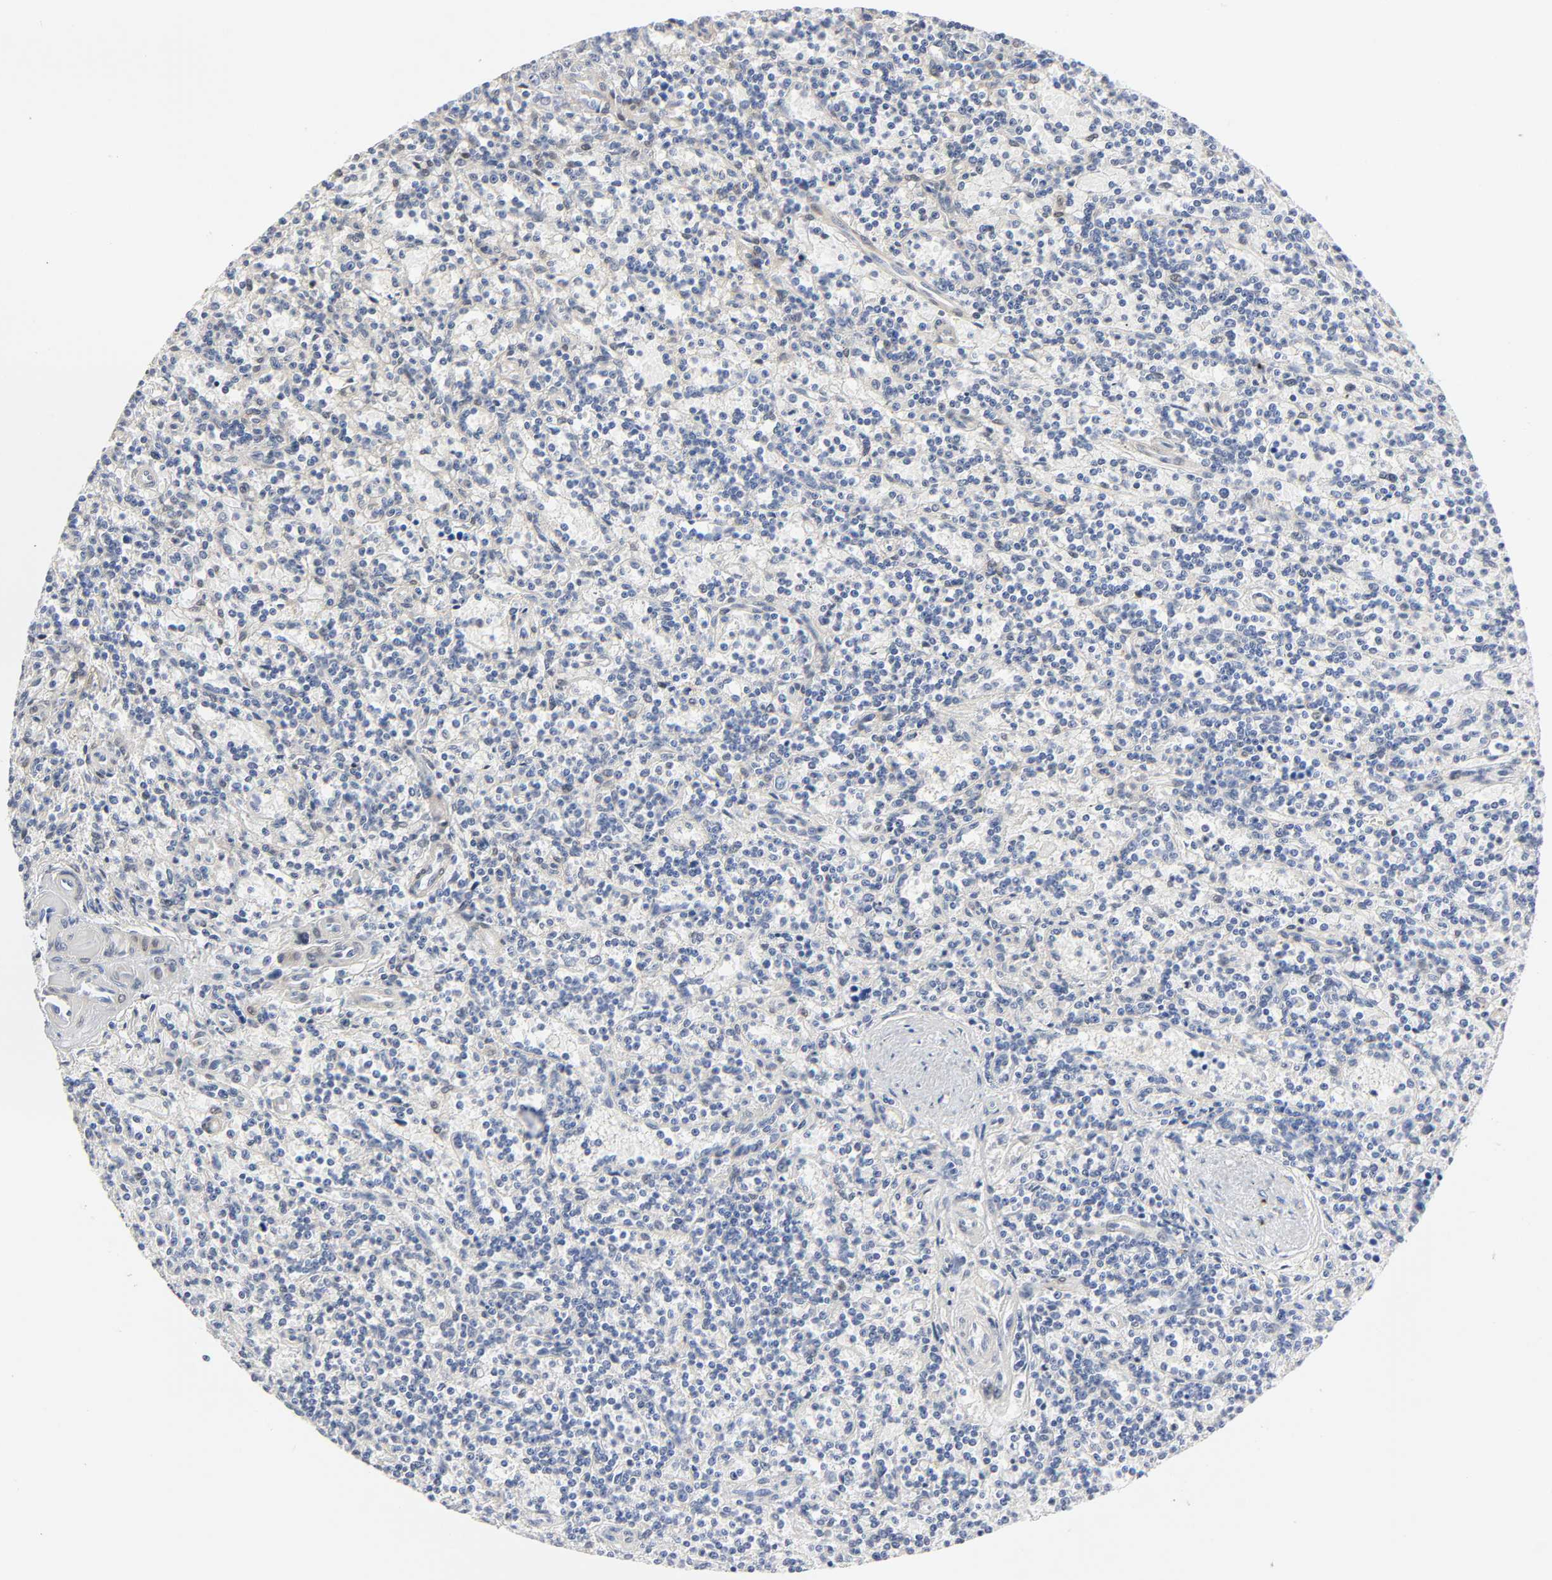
{"staining": {"intensity": "negative", "quantity": "none", "location": "none"}, "tissue": "lymphoma", "cell_type": "Tumor cells", "image_type": "cancer", "snomed": [{"axis": "morphology", "description": "Malignant lymphoma, non-Hodgkin's type, Low grade"}, {"axis": "topography", "description": "Spleen"}], "caption": "High power microscopy image of an immunohistochemistry micrograph of lymphoma, revealing no significant positivity in tumor cells.", "gene": "PTEN", "patient": {"sex": "male", "age": 73}}